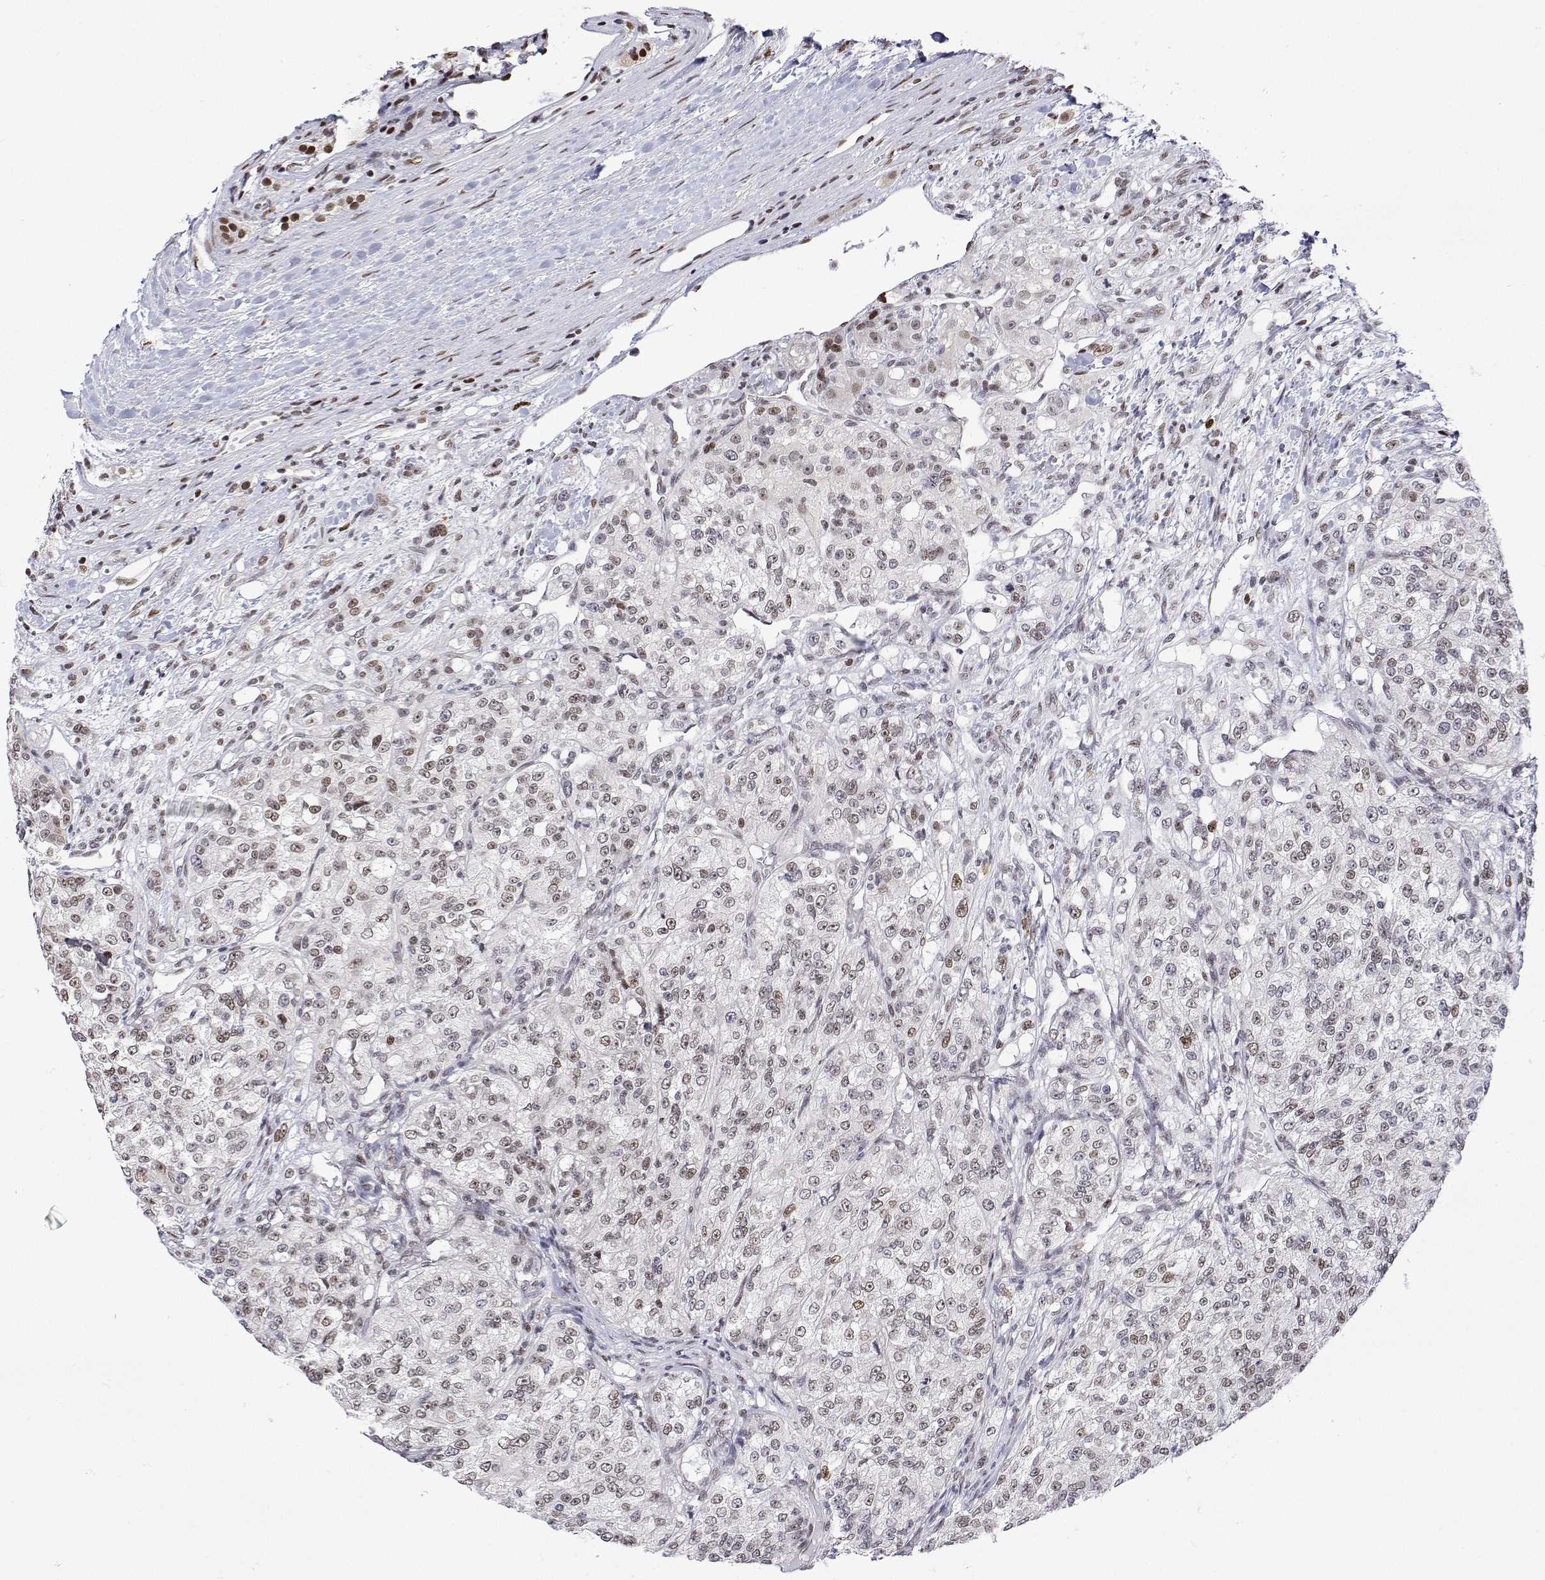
{"staining": {"intensity": "weak", "quantity": ">75%", "location": "nuclear"}, "tissue": "renal cancer", "cell_type": "Tumor cells", "image_type": "cancer", "snomed": [{"axis": "morphology", "description": "Adenocarcinoma, NOS"}, {"axis": "topography", "description": "Kidney"}], "caption": "There is low levels of weak nuclear staining in tumor cells of renal cancer (adenocarcinoma), as demonstrated by immunohistochemical staining (brown color).", "gene": "XPC", "patient": {"sex": "female", "age": 63}}